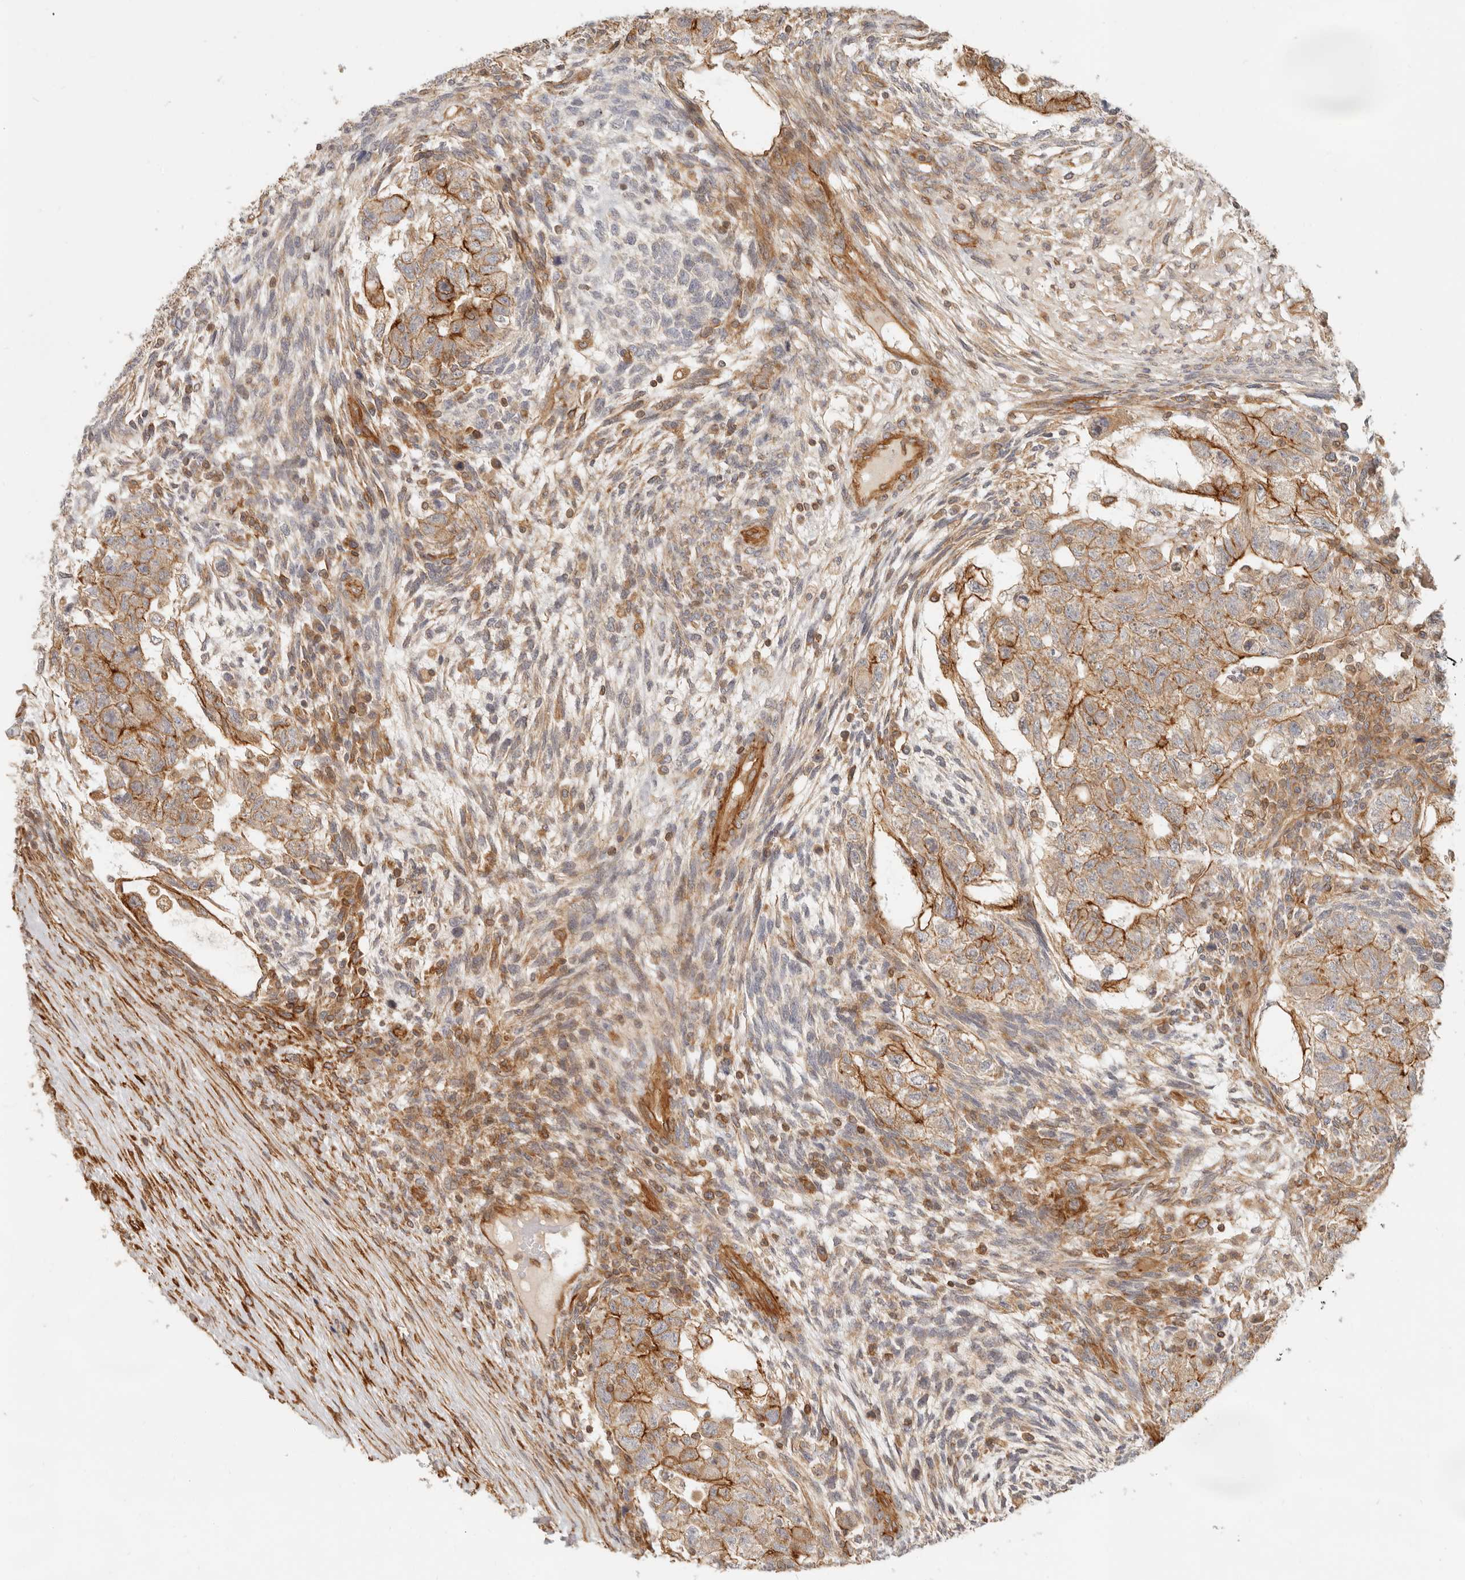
{"staining": {"intensity": "moderate", "quantity": ">75%", "location": "cytoplasmic/membranous"}, "tissue": "testis cancer", "cell_type": "Tumor cells", "image_type": "cancer", "snomed": [{"axis": "morphology", "description": "Normal tissue, NOS"}, {"axis": "morphology", "description": "Carcinoma, Embryonal, NOS"}, {"axis": "topography", "description": "Testis"}], "caption": "Human testis cancer (embryonal carcinoma) stained with a protein marker reveals moderate staining in tumor cells.", "gene": "UFSP1", "patient": {"sex": "male", "age": 36}}